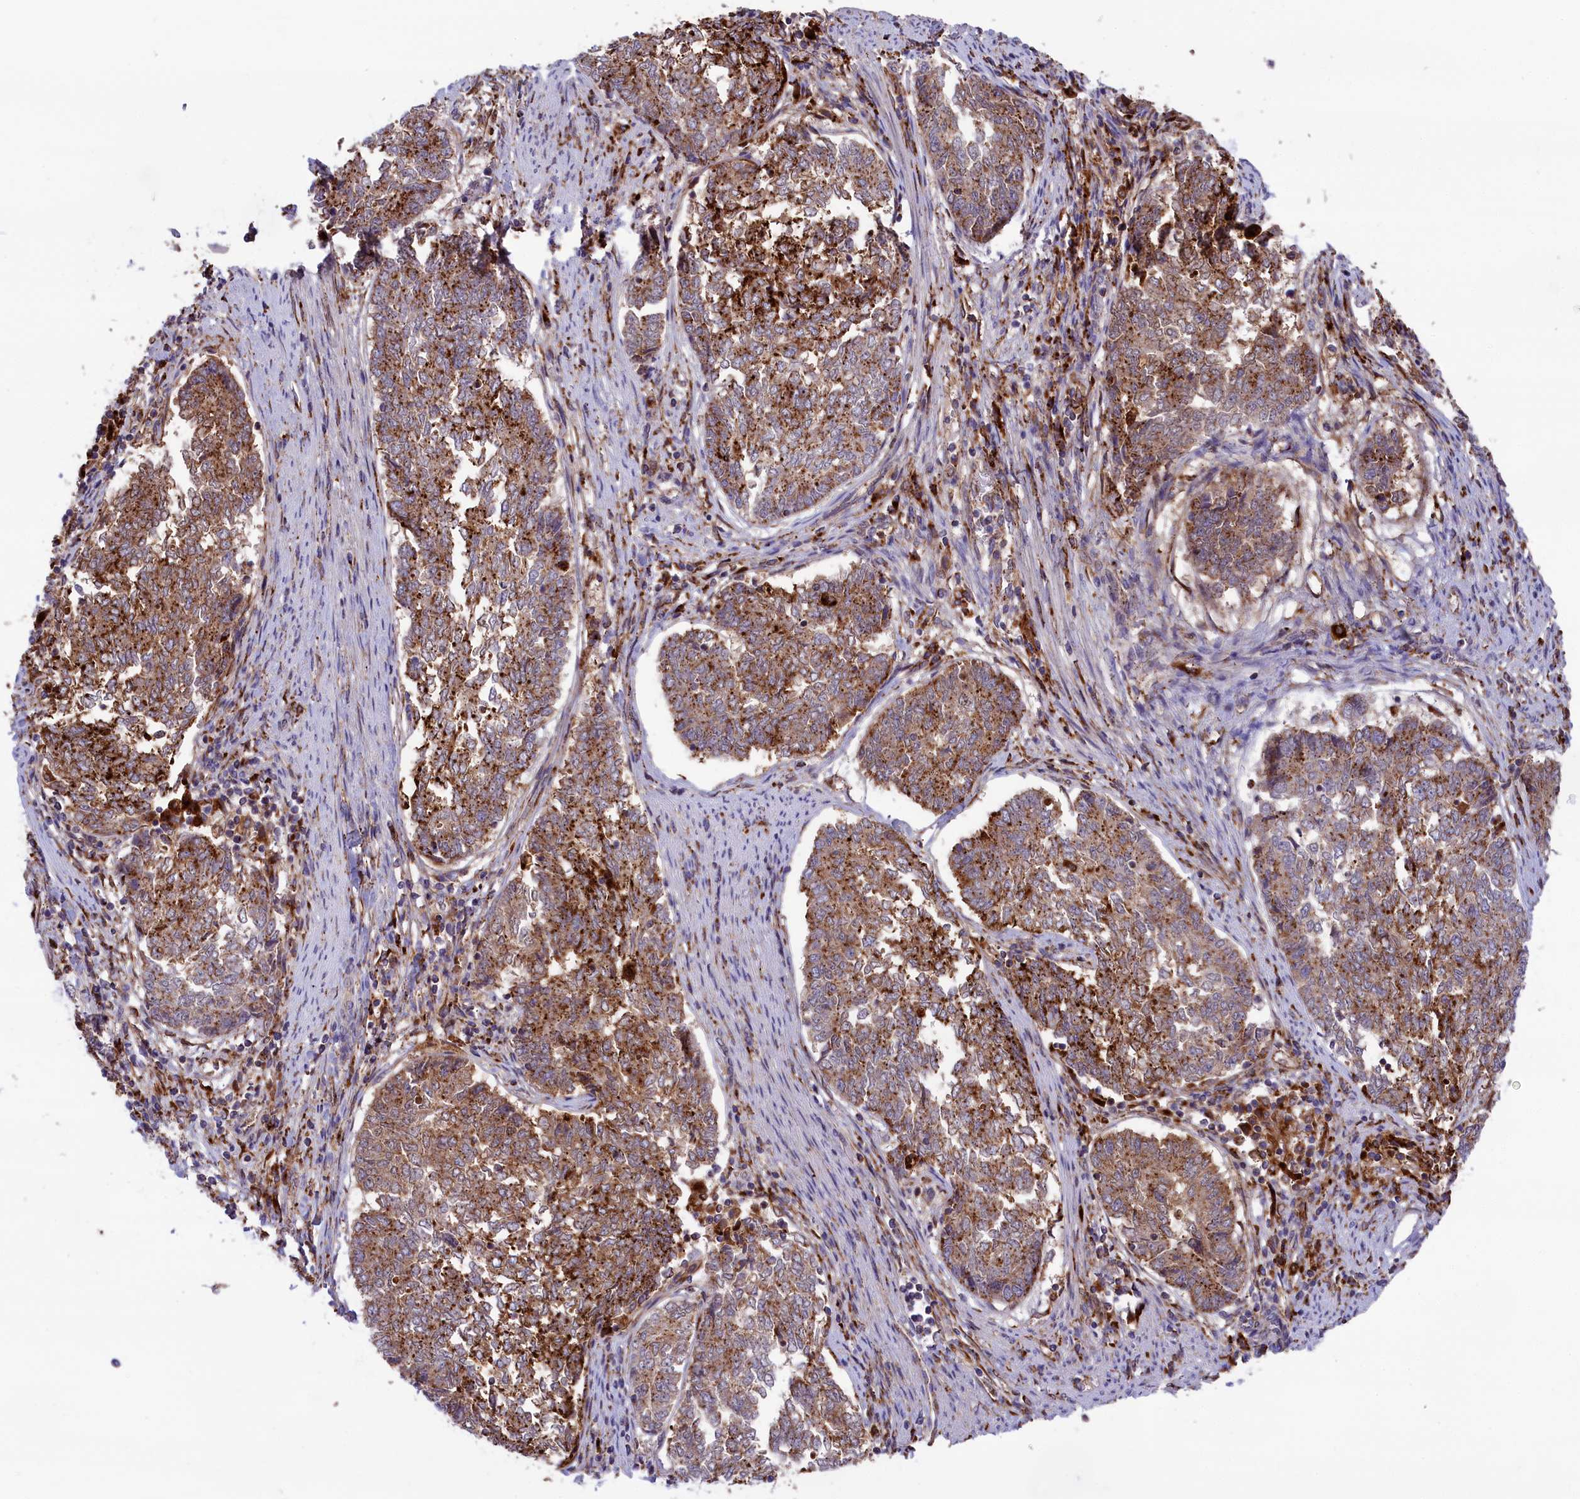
{"staining": {"intensity": "moderate", "quantity": ">75%", "location": "cytoplasmic/membranous"}, "tissue": "endometrial cancer", "cell_type": "Tumor cells", "image_type": "cancer", "snomed": [{"axis": "morphology", "description": "Adenocarcinoma, NOS"}, {"axis": "topography", "description": "Endometrium"}], "caption": "Endometrial cancer (adenocarcinoma) tissue reveals moderate cytoplasmic/membranous staining in about >75% of tumor cells", "gene": "MAN2B1", "patient": {"sex": "female", "age": 80}}